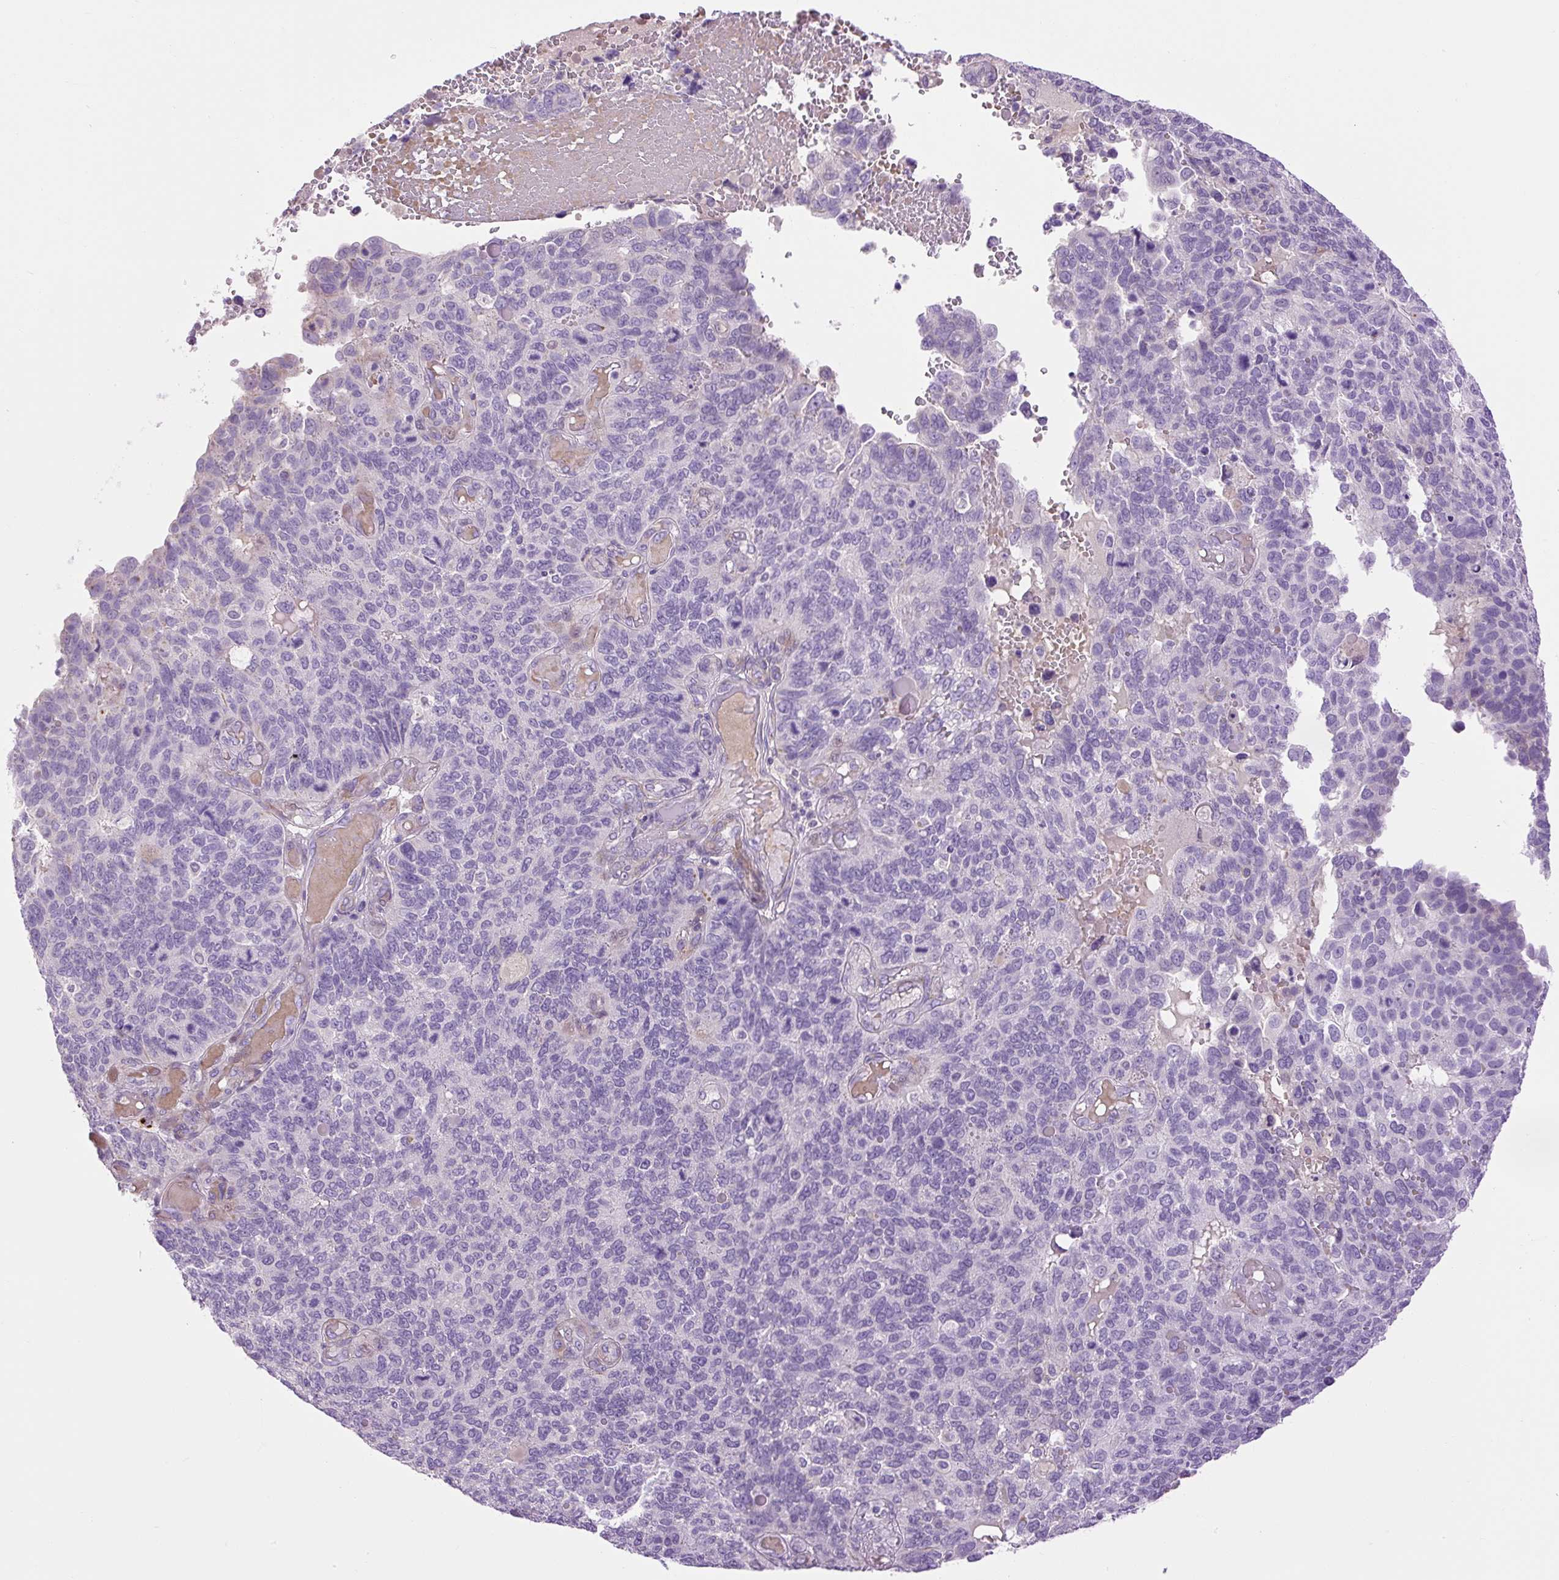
{"staining": {"intensity": "negative", "quantity": "none", "location": "none"}, "tissue": "endometrial cancer", "cell_type": "Tumor cells", "image_type": "cancer", "snomed": [{"axis": "morphology", "description": "Adenocarcinoma, NOS"}, {"axis": "topography", "description": "Endometrium"}], "caption": "There is no significant staining in tumor cells of endometrial cancer.", "gene": "VWA7", "patient": {"sex": "female", "age": 66}}